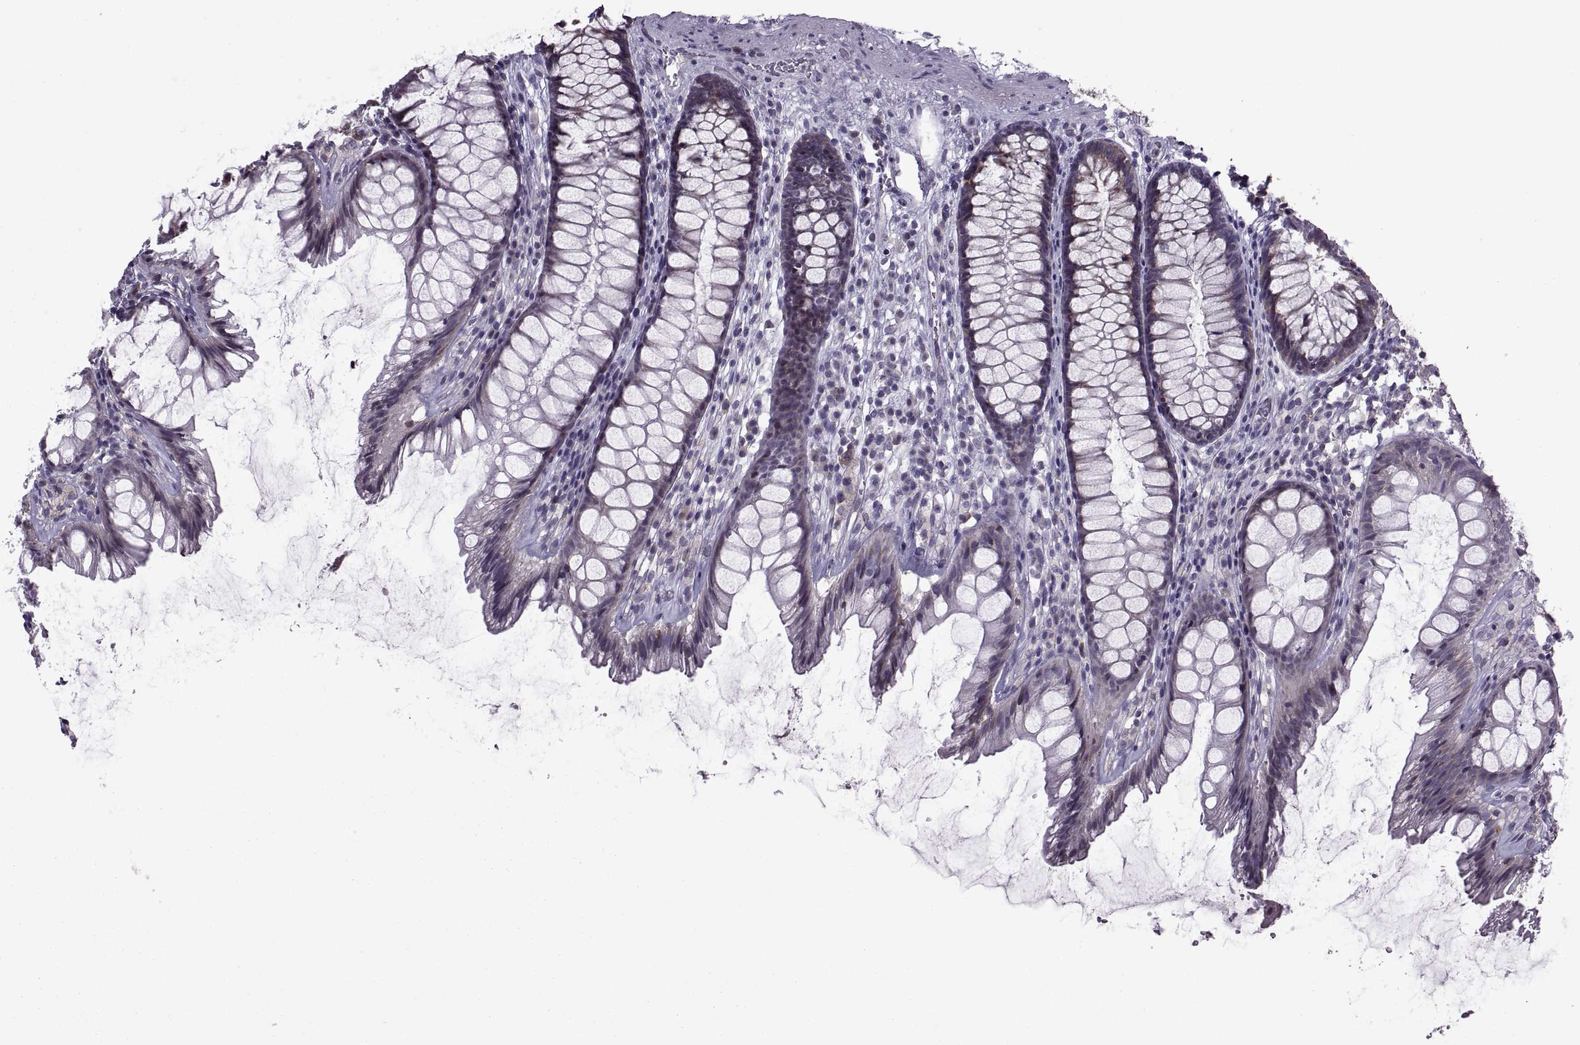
{"staining": {"intensity": "moderate", "quantity": "<25%", "location": "cytoplasmic/membranous"}, "tissue": "rectum", "cell_type": "Glandular cells", "image_type": "normal", "snomed": [{"axis": "morphology", "description": "Normal tissue, NOS"}, {"axis": "topography", "description": "Rectum"}], "caption": "Rectum stained with DAB immunohistochemistry shows low levels of moderate cytoplasmic/membranous positivity in about <25% of glandular cells.", "gene": "PABPC1", "patient": {"sex": "male", "age": 72}}